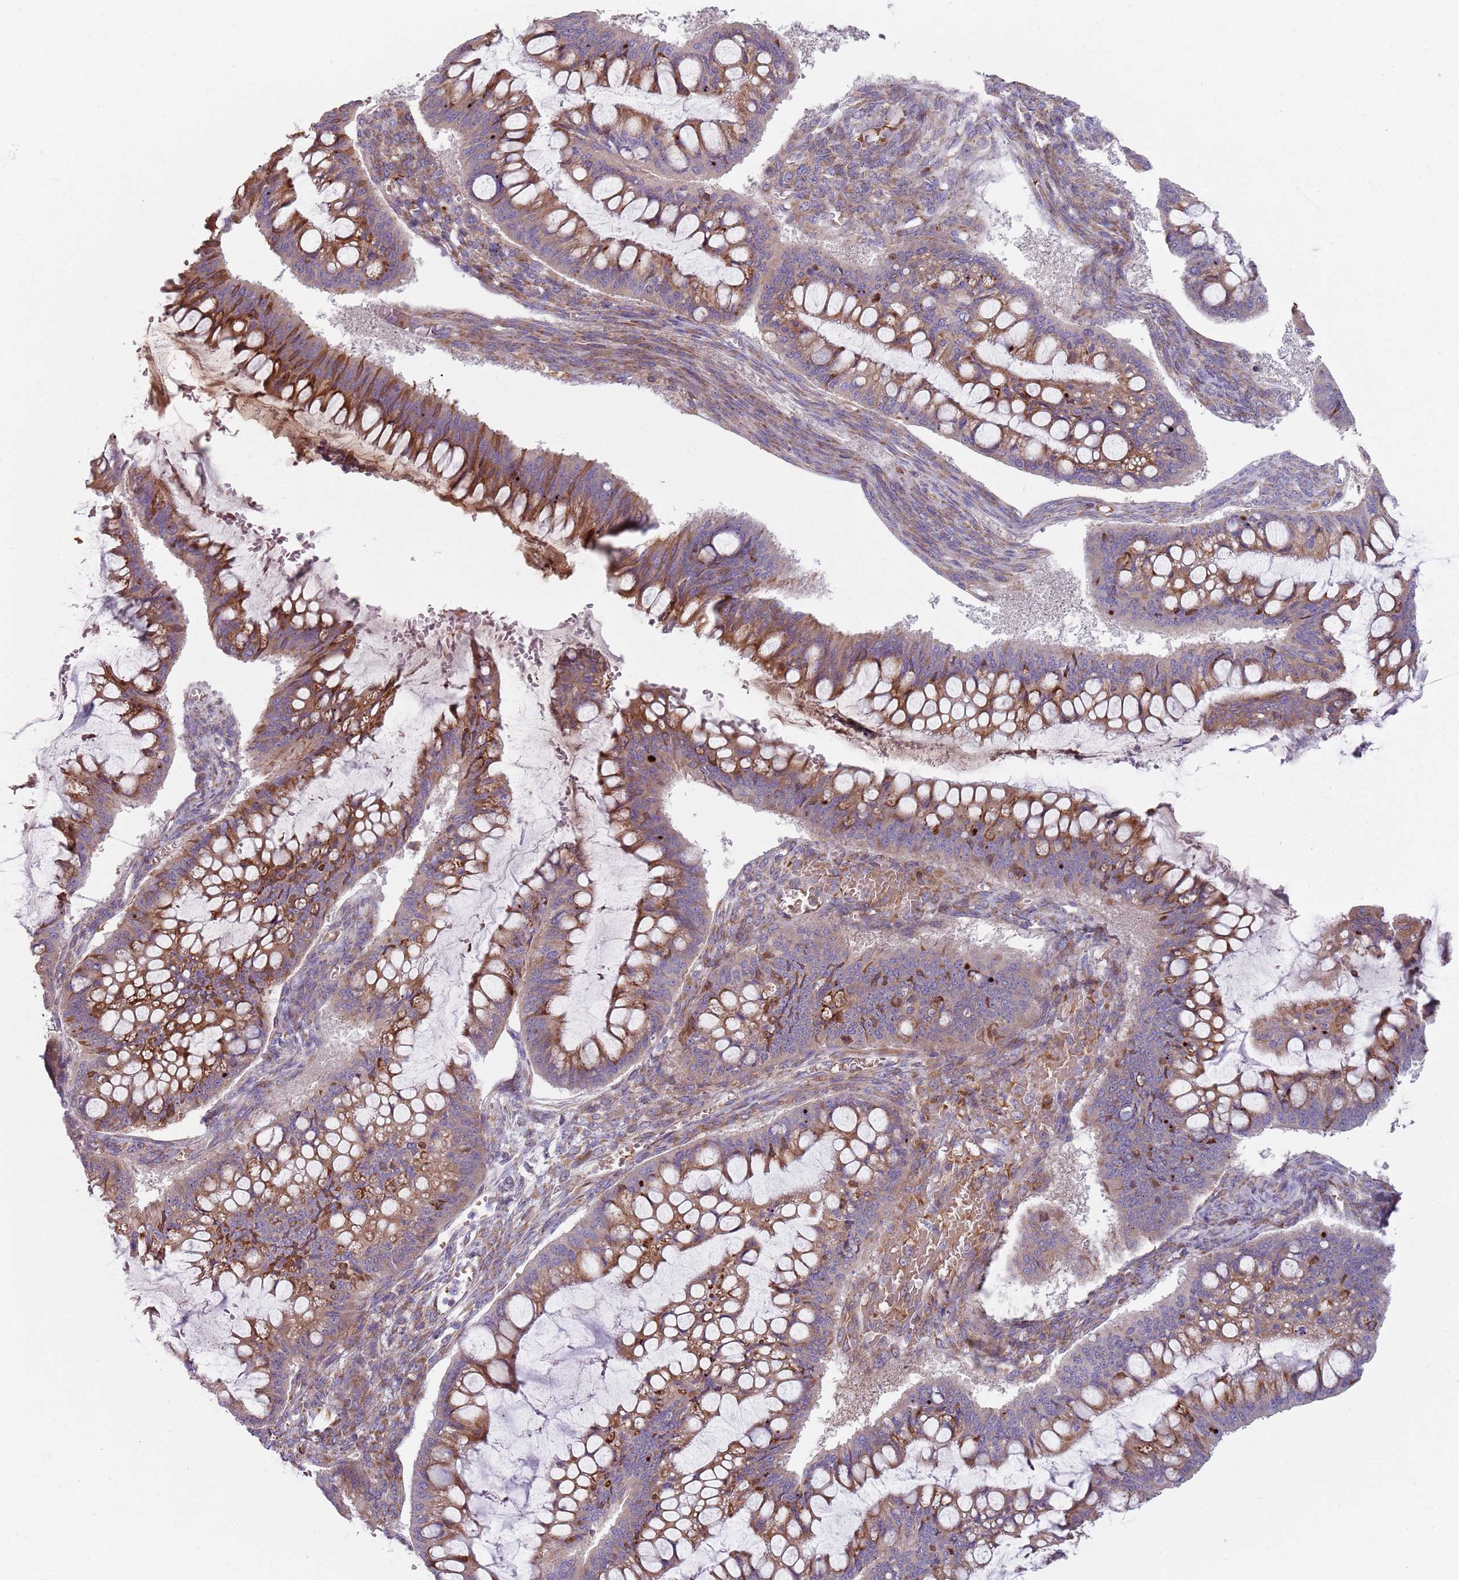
{"staining": {"intensity": "moderate", "quantity": ">75%", "location": "cytoplasmic/membranous"}, "tissue": "ovarian cancer", "cell_type": "Tumor cells", "image_type": "cancer", "snomed": [{"axis": "morphology", "description": "Cystadenocarcinoma, mucinous, NOS"}, {"axis": "topography", "description": "Ovary"}], "caption": "Ovarian cancer tissue shows moderate cytoplasmic/membranous staining in approximately >75% of tumor cells", "gene": "SPATA2", "patient": {"sex": "female", "age": 73}}